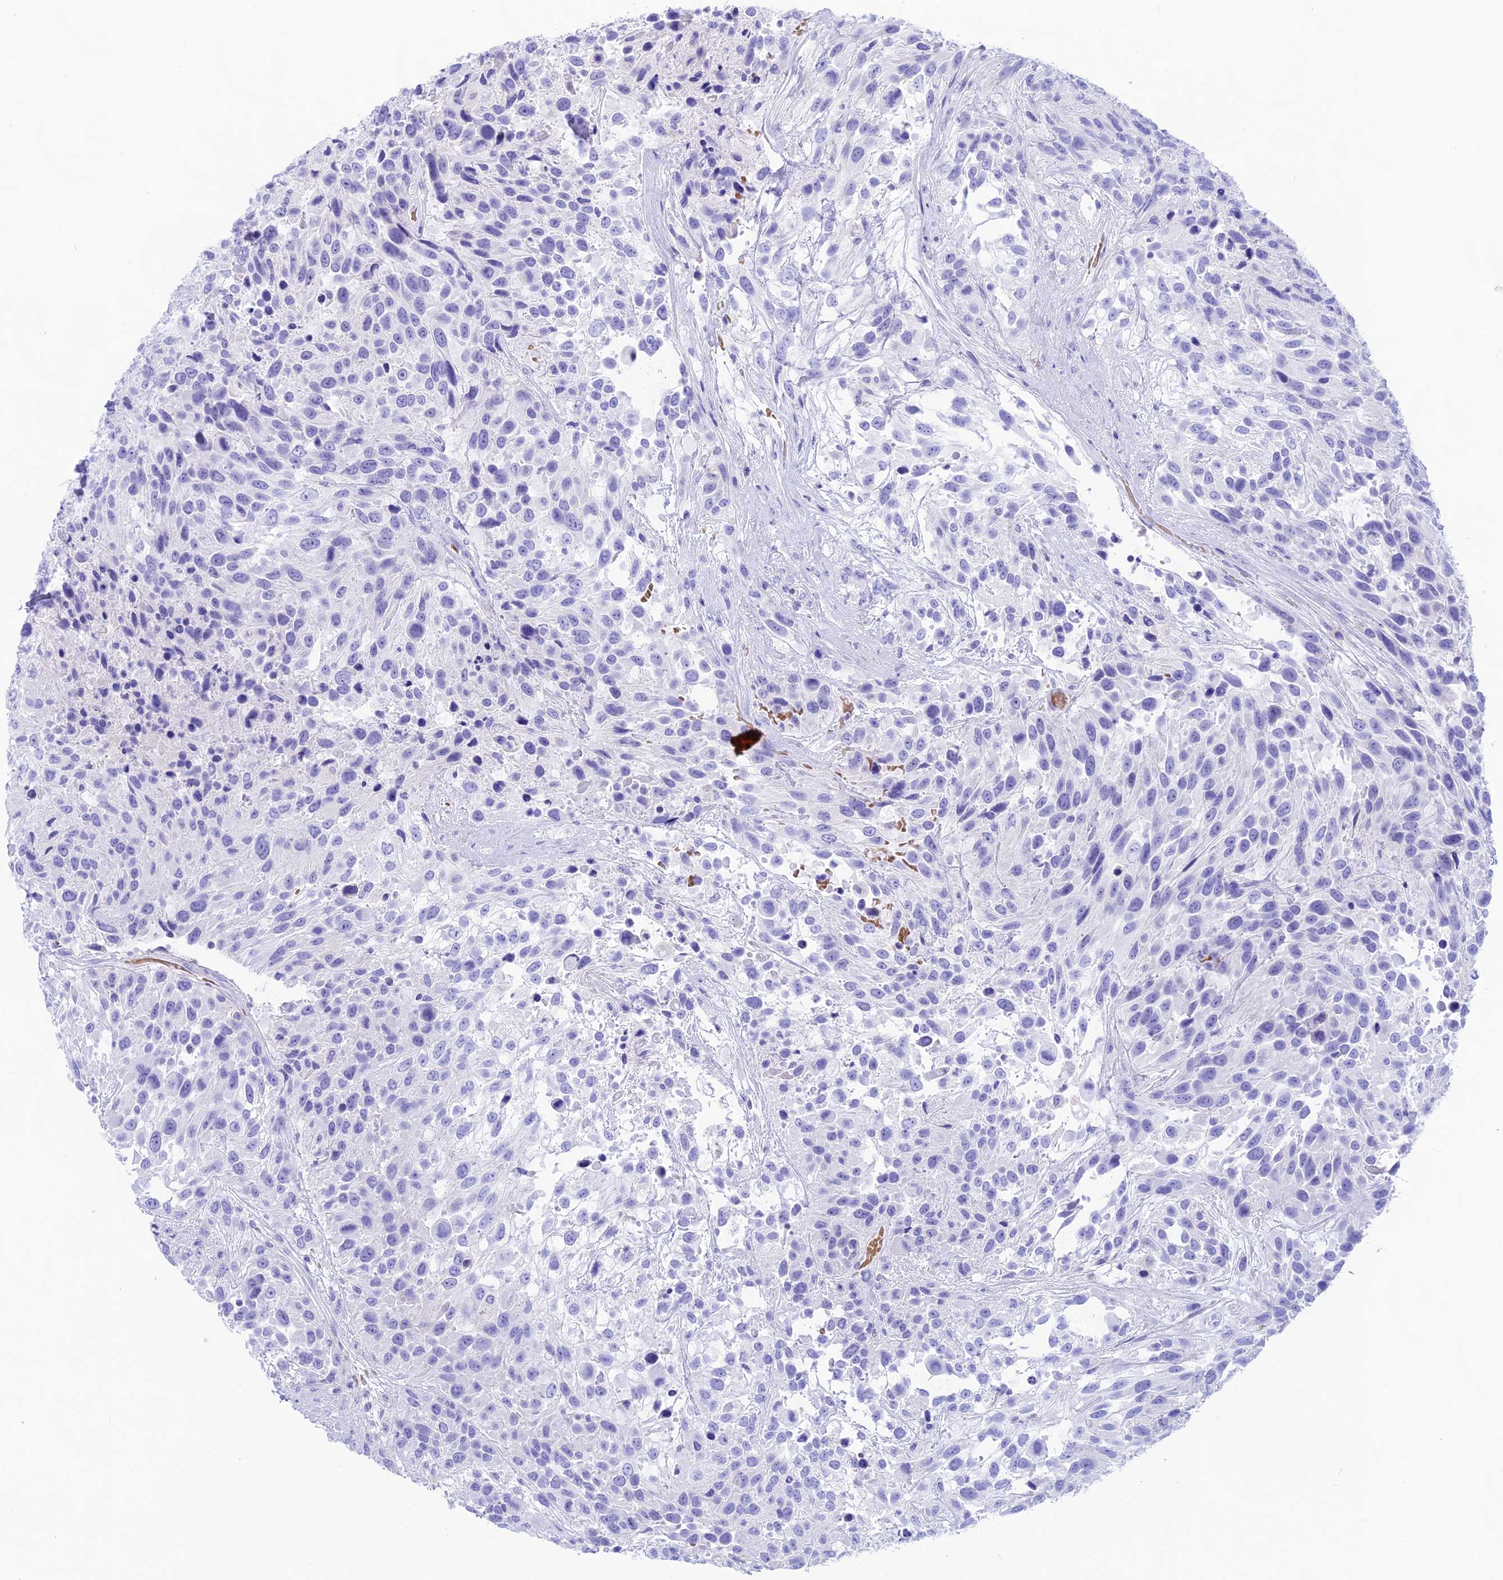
{"staining": {"intensity": "negative", "quantity": "none", "location": "none"}, "tissue": "urothelial cancer", "cell_type": "Tumor cells", "image_type": "cancer", "snomed": [{"axis": "morphology", "description": "Urothelial carcinoma, High grade"}, {"axis": "topography", "description": "Urinary bladder"}], "caption": "Immunohistochemistry photomicrograph of neoplastic tissue: human urothelial cancer stained with DAB (3,3'-diaminobenzidine) reveals no significant protein staining in tumor cells. Brightfield microscopy of immunohistochemistry (IHC) stained with DAB (3,3'-diaminobenzidine) (brown) and hematoxylin (blue), captured at high magnification.", "gene": "GLYATL1", "patient": {"sex": "female", "age": 70}}